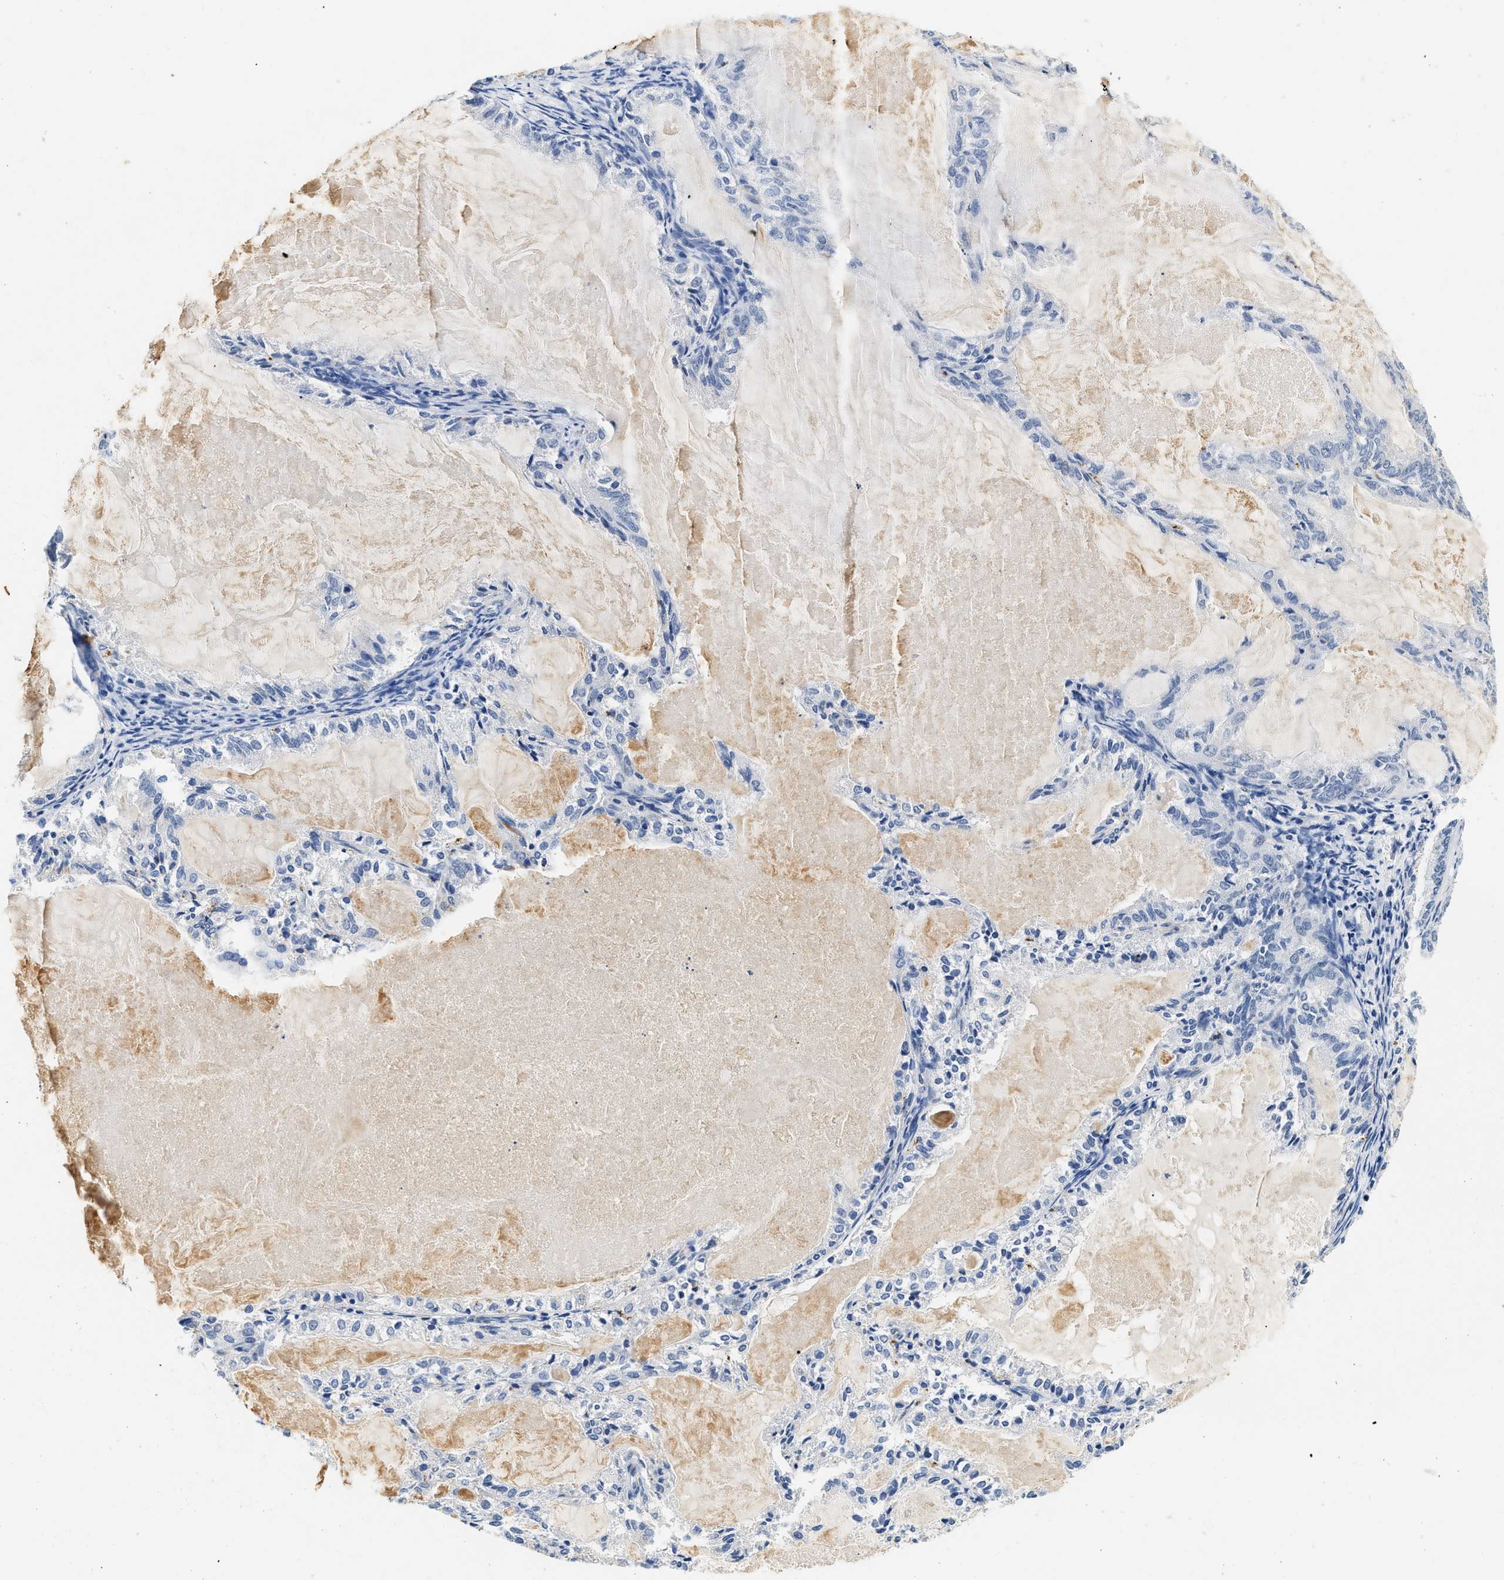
{"staining": {"intensity": "negative", "quantity": "none", "location": "none"}, "tissue": "endometrial cancer", "cell_type": "Tumor cells", "image_type": "cancer", "snomed": [{"axis": "morphology", "description": "Adenocarcinoma, NOS"}, {"axis": "topography", "description": "Endometrium"}], "caption": "This image is of endometrial cancer (adenocarcinoma) stained with immunohistochemistry to label a protein in brown with the nuclei are counter-stained blue. There is no positivity in tumor cells. The staining was performed using DAB (3,3'-diaminobenzidine) to visualize the protein expression in brown, while the nuclei were stained in blue with hematoxylin (Magnification: 20x).", "gene": "MED22", "patient": {"sex": "female", "age": 86}}